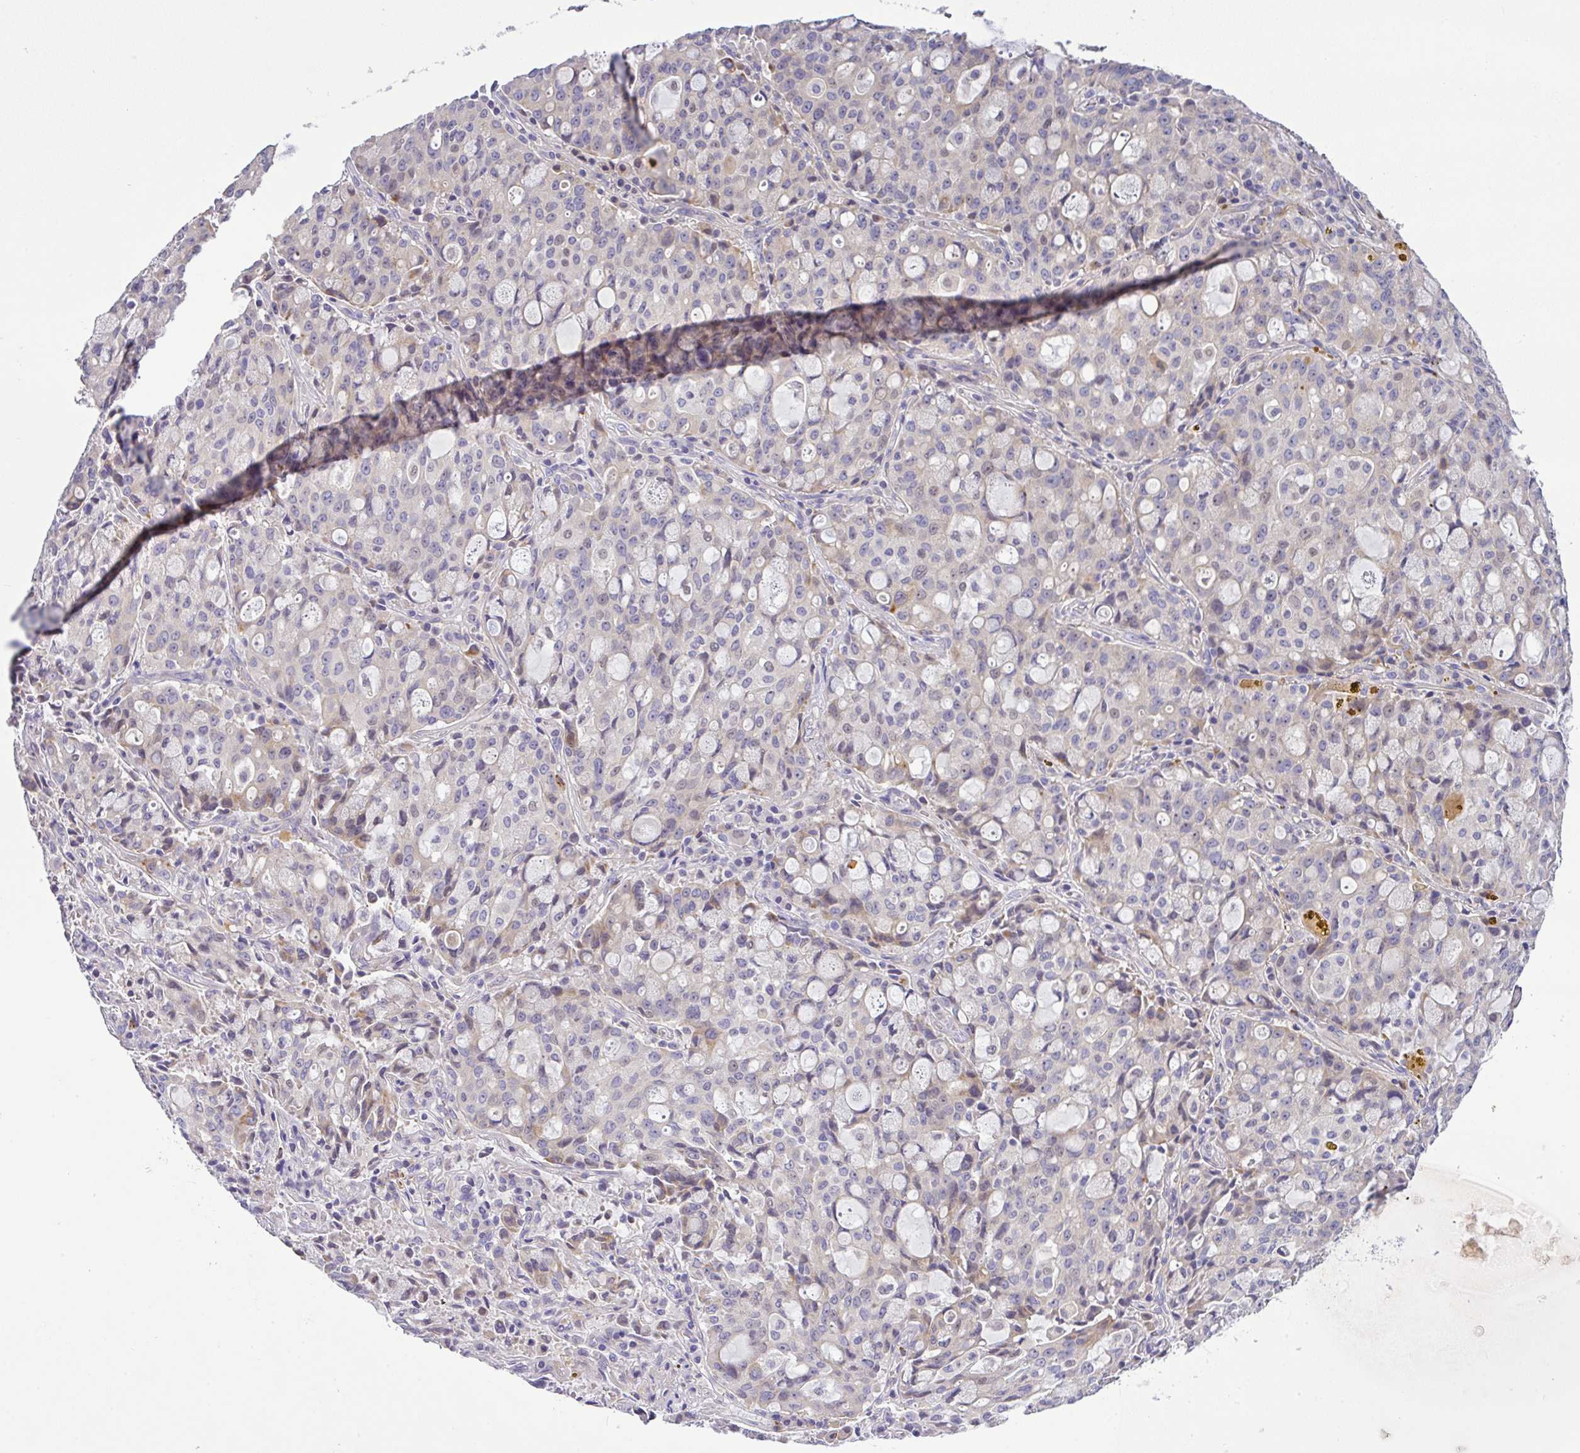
{"staining": {"intensity": "weak", "quantity": "<25%", "location": "cytoplasmic/membranous"}, "tissue": "lung cancer", "cell_type": "Tumor cells", "image_type": "cancer", "snomed": [{"axis": "morphology", "description": "Adenocarcinoma, NOS"}, {"axis": "topography", "description": "Lung"}], "caption": "Immunohistochemistry (IHC) photomicrograph of lung cancer stained for a protein (brown), which displays no positivity in tumor cells. The staining was performed using DAB to visualize the protein expression in brown, while the nuclei were stained in blue with hematoxylin (Magnification: 20x).", "gene": "EPN3", "patient": {"sex": "female", "age": 44}}